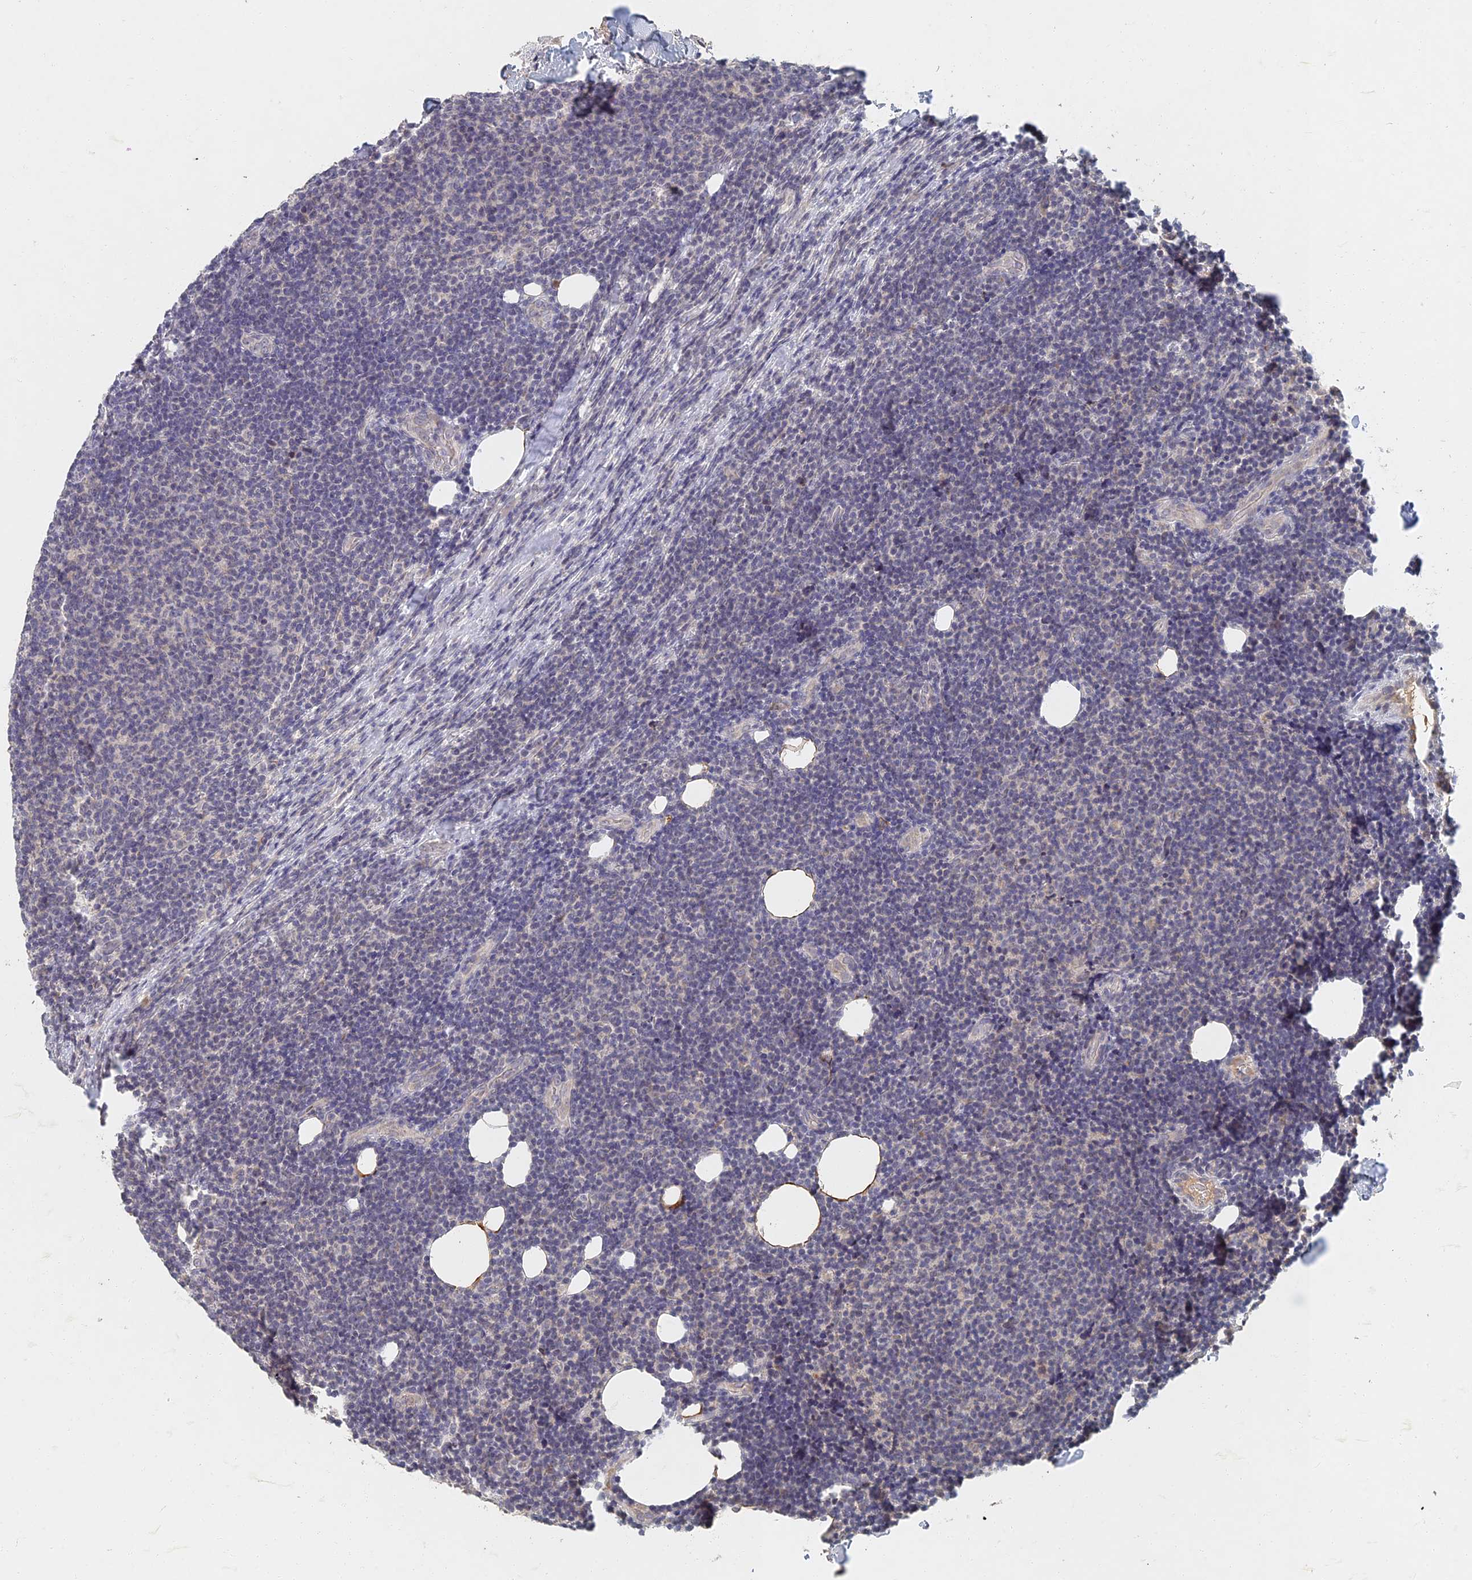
{"staining": {"intensity": "negative", "quantity": "none", "location": "none"}, "tissue": "lymphoma", "cell_type": "Tumor cells", "image_type": "cancer", "snomed": [{"axis": "morphology", "description": "Malignant lymphoma, non-Hodgkin's type, Low grade"}, {"axis": "topography", "description": "Lymph node"}], "caption": "Tumor cells are negative for brown protein staining in low-grade malignant lymphoma, non-Hodgkin's type.", "gene": "GNA15", "patient": {"sex": "male", "age": 66}}